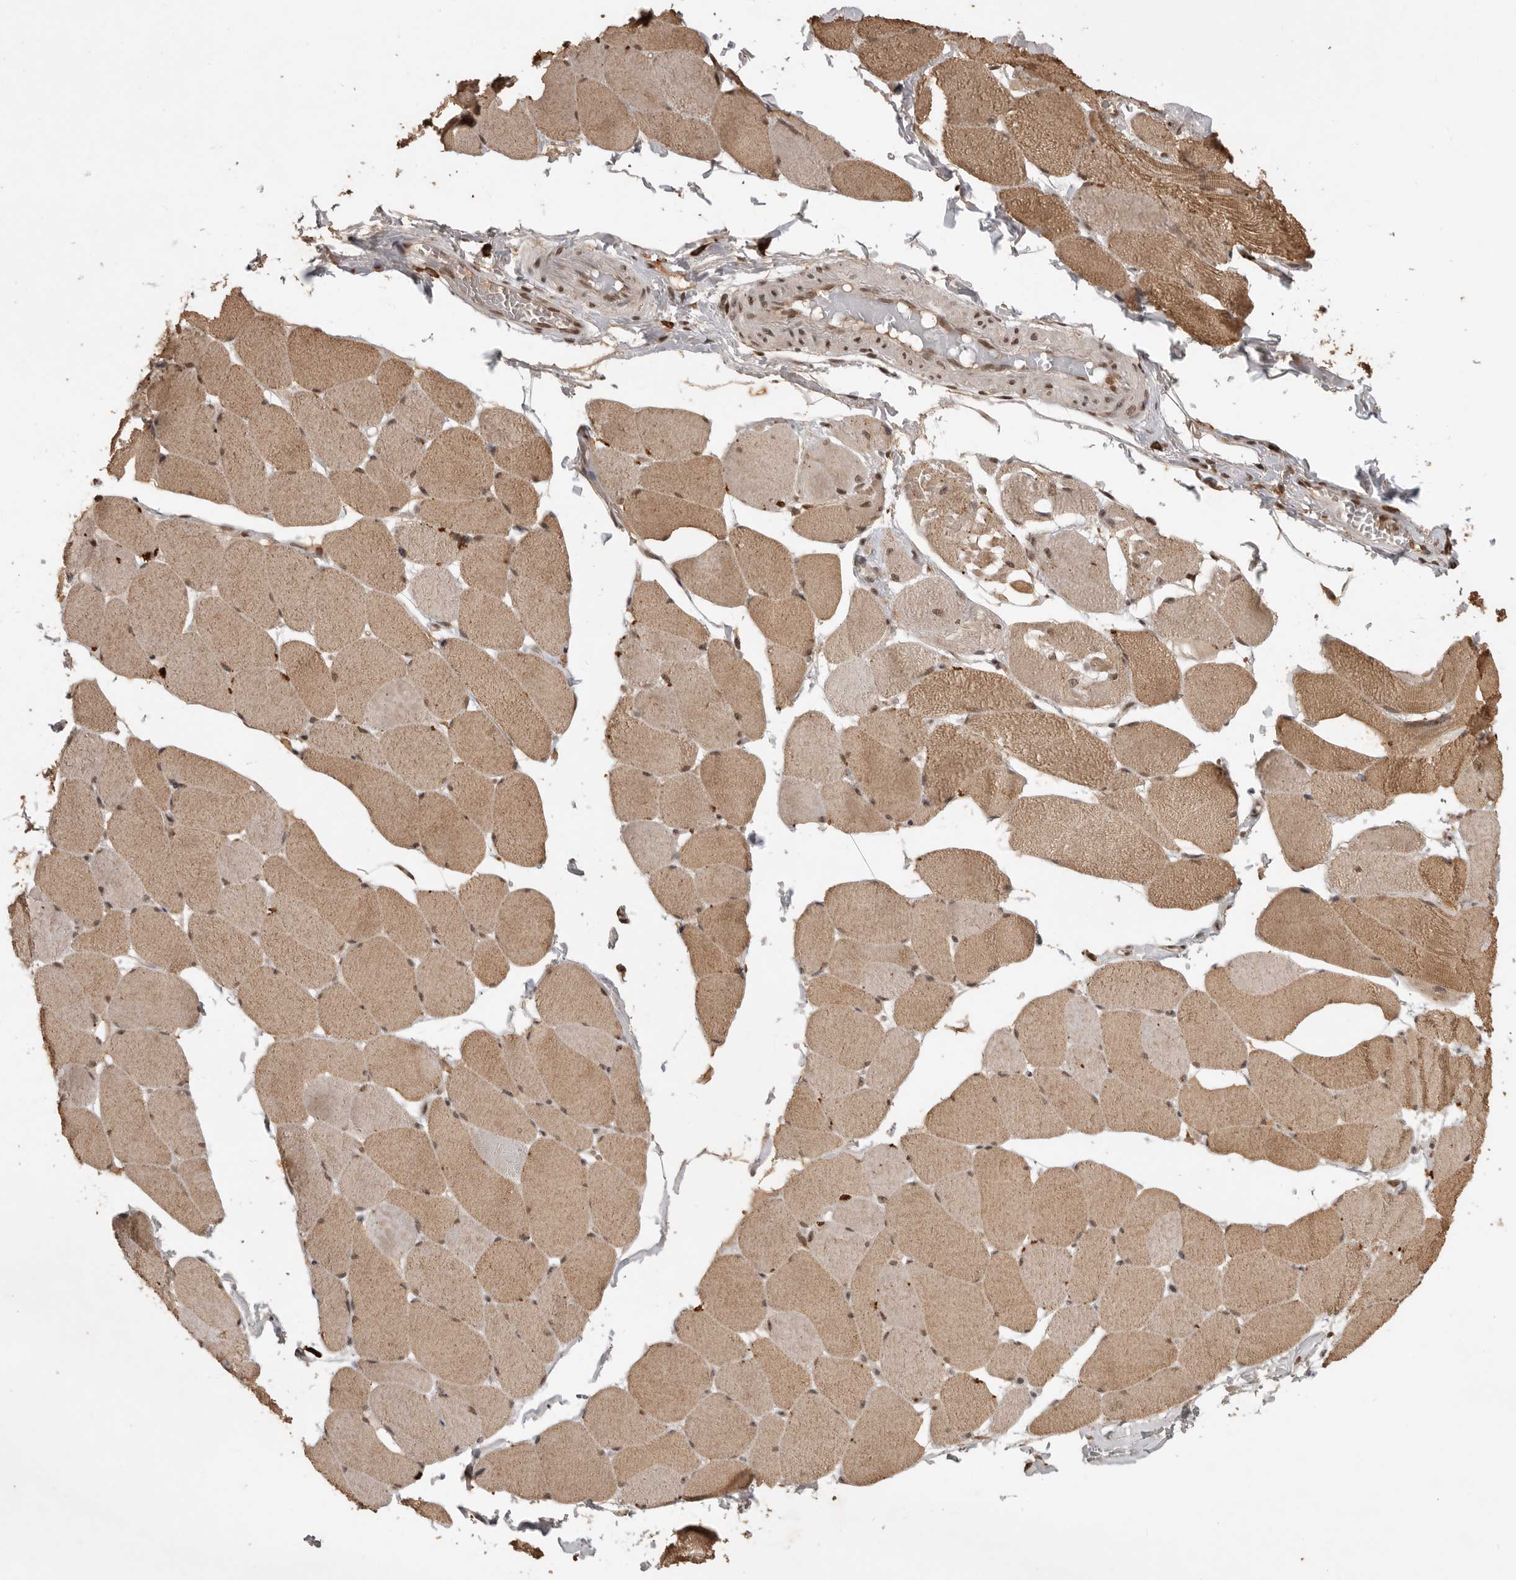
{"staining": {"intensity": "moderate", "quantity": ">75%", "location": "cytoplasmic/membranous,nuclear"}, "tissue": "skeletal muscle", "cell_type": "Myocytes", "image_type": "normal", "snomed": [{"axis": "morphology", "description": "Normal tissue, NOS"}, {"axis": "topography", "description": "Skin"}, {"axis": "topography", "description": "Skeletal muscle"}], "caption": "A micrograph of human skeletal muscle stained for a protein exhibits moderate cytoplasmic/membranous,nuclear brown staining in myocytes. Nuclei are stained in blue.", "gene": "CBLL1", "patient": {"sex": "male", "age": 83}}